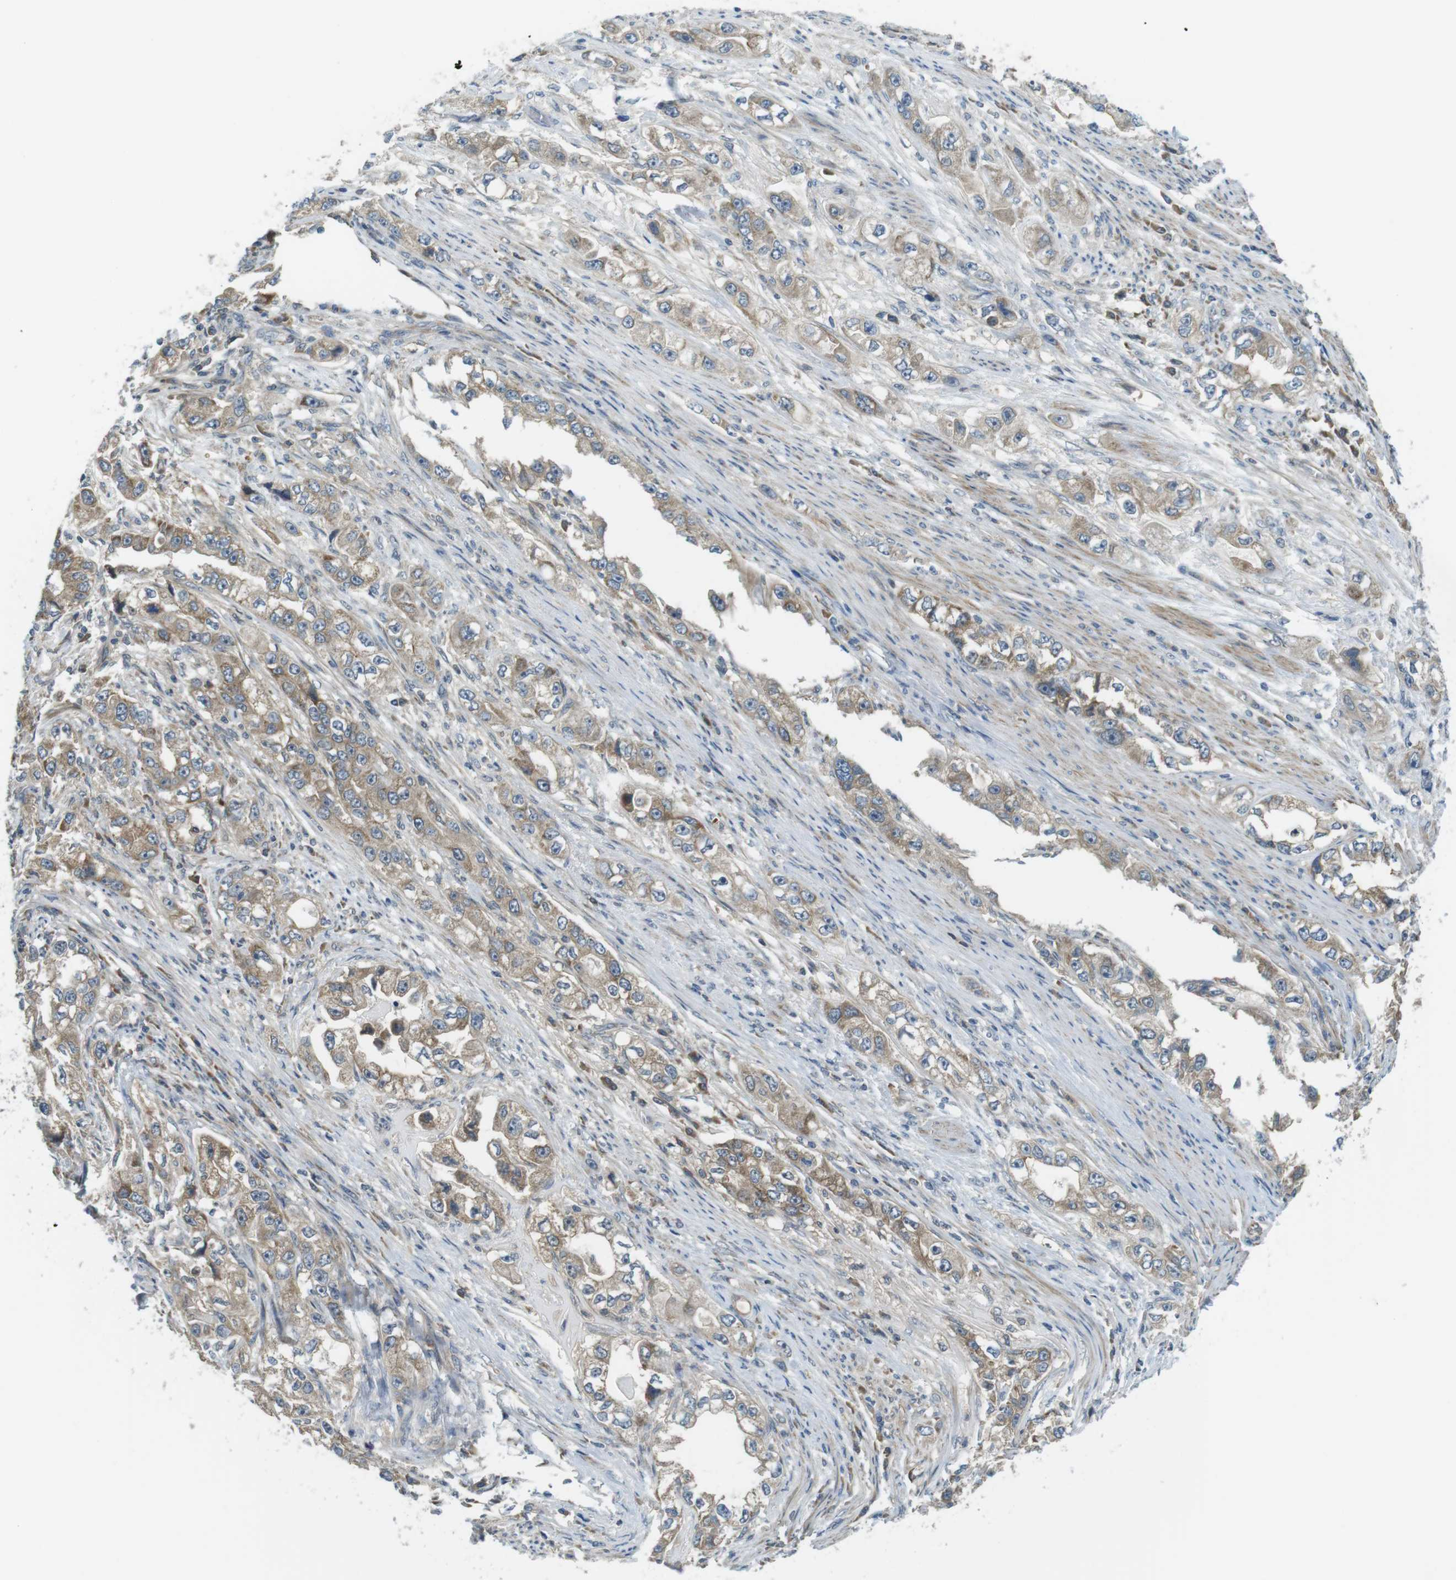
{"staining": {"intensity": "weak", "quantity": ">75%", "location": "cytoplasmic/membranous"}, "tissue": "stomach cancer", "cell_type": "Tumor cells", "image_type": "cancer", "snomed": [{"axis": "morphology", "description": "Adenocarcinoma, NOS"}, {"axis": "topography", "description": "Stomach, lower"}], "caption": "Immunohistochemical staining of stomach cancer (adenocarcinoma) exhibits low levels of weak cytoplasmic/membranous expression in approximately >75% of tumor cells.", "gene": "LRRC3B", "patient": {"sex": "female", "age": 93}}